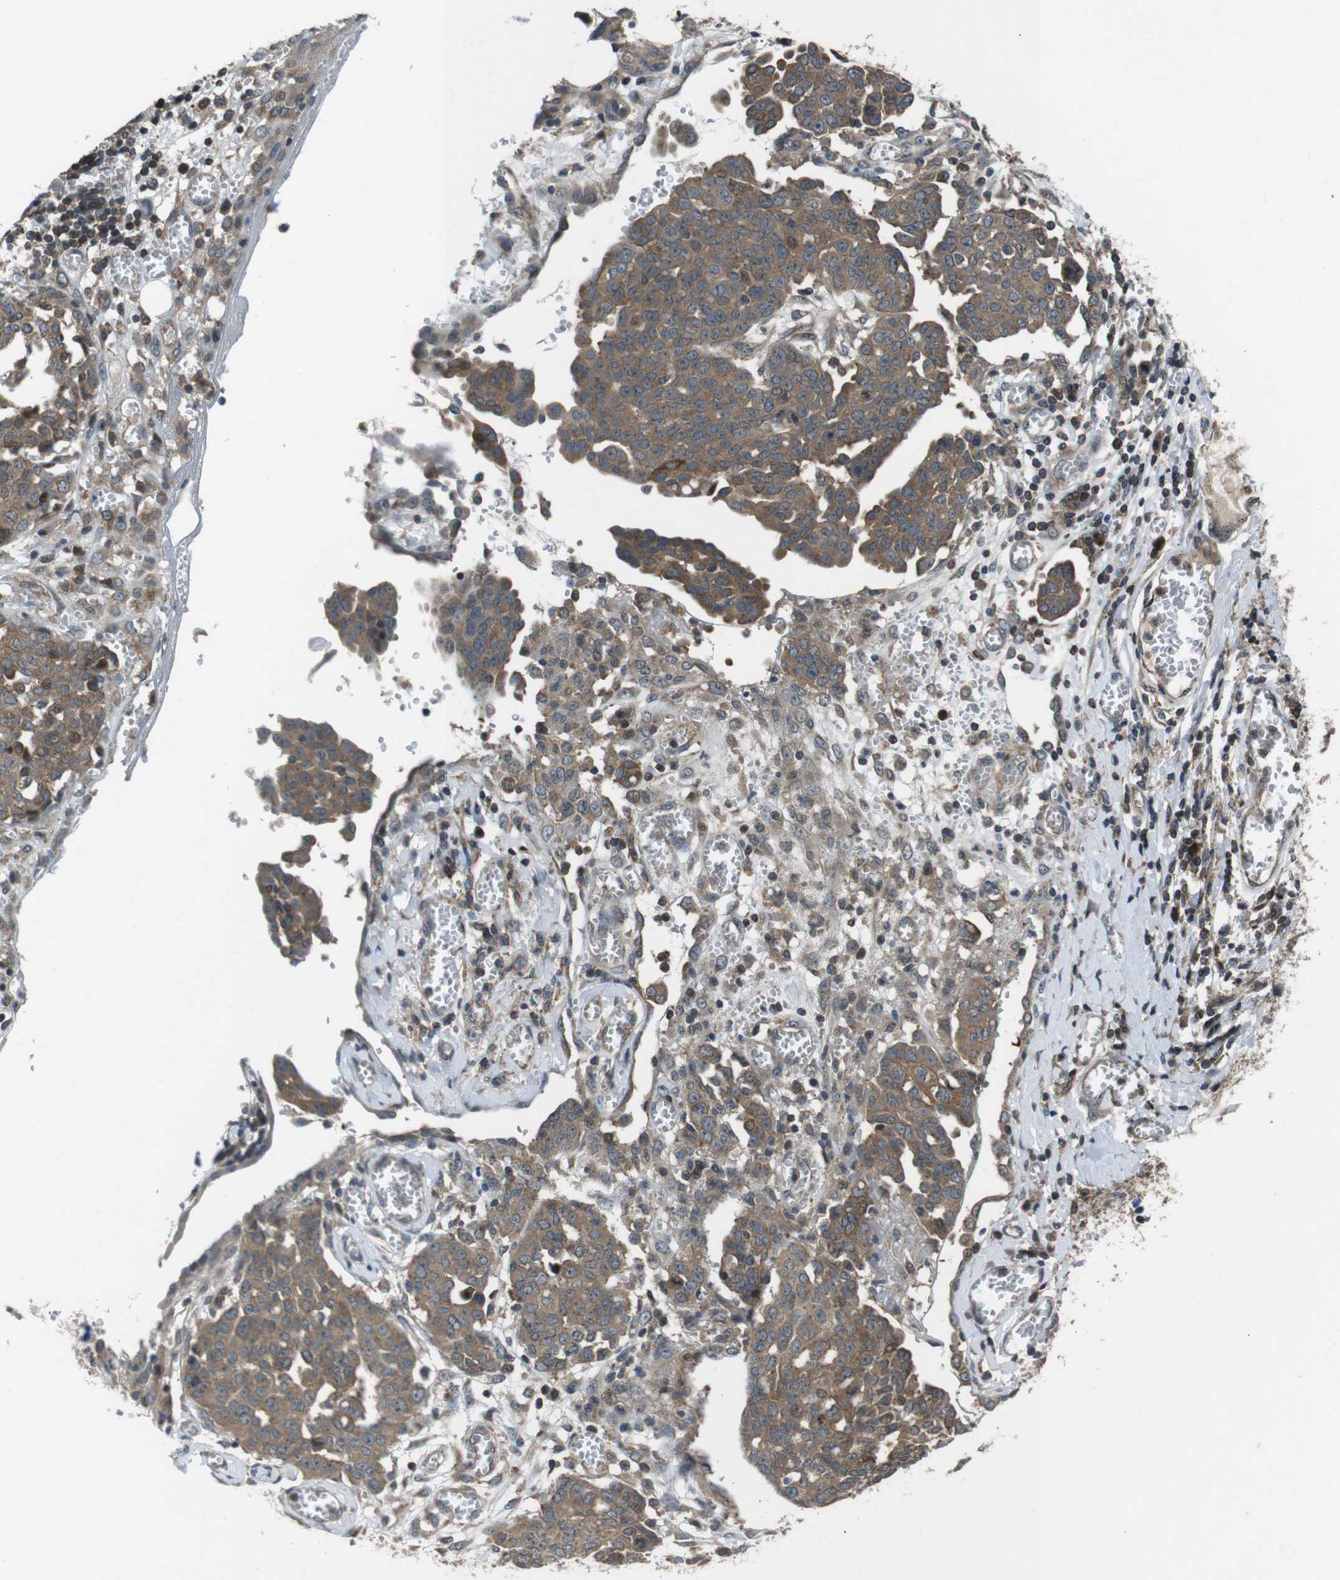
{"staining": {"intensity": "moderate", "quantity": ">75%", "location": "cytoplasmic/membranous,nuclear"}, "tissue": "ovarian cancer", "cell_type": "Tumor cells", "image_type": "cancer", "snomed": [{"axis": "morphology", "description": "Cystadenocarcinoma, serous, NOS"}, {"axis": "topography", "description": "Soft tissue"}, {"axis": "topography", "description": "Ovary"}], "caption": "About >75% of tumor cells in ovarian serous cystadenocarcinoma display moderate cytoplasmic/membranous and nuclear protein positivity as visualized by brown immunohistochemical staining.", "gene": "SLC22A23", "patient": {"sex": "female", "age": 57}}